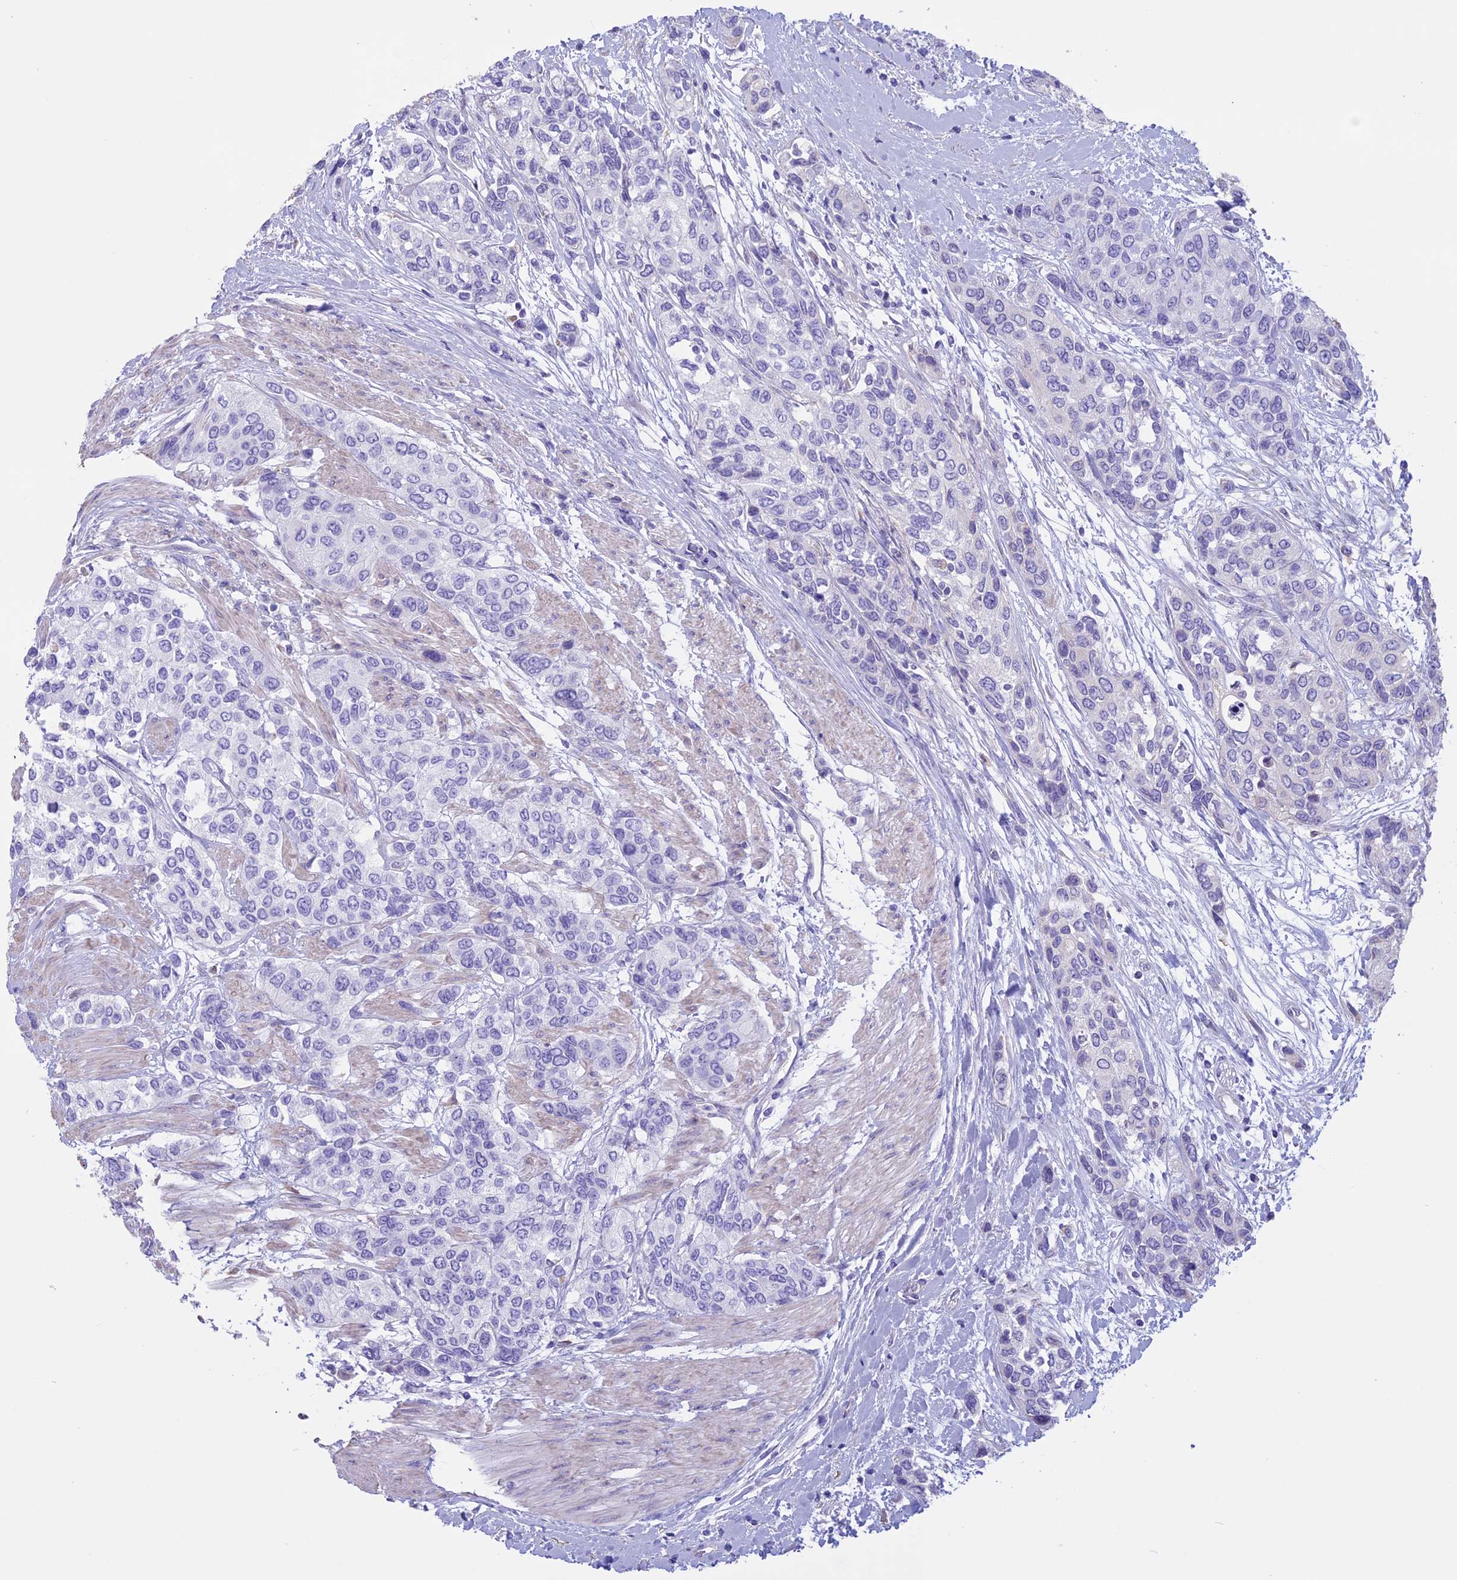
{"staining": {"intensity": "negative", "quantity": "none", "location": "none"}, "tissue": "urothelial cancer", "cell_type": "Tumor cells", "image_type": "cancer", "snomed": [{"axis": "morphology", "description": "Normal tissue, NOS"}, {"axis": "morphology", "description": "Urothelial carcinoma, High grade"}, {"axis": "topography", "description": "Vascular tissue"}, {"axis": "topography", "description": "Urinary bladder"}], "caption": "High-grade urothelial carcinoma stained for a protein using IHC displays no positivity tumor cells.", "gene": "CCDC148", "patient": {"sex": "female", "age": 56}}